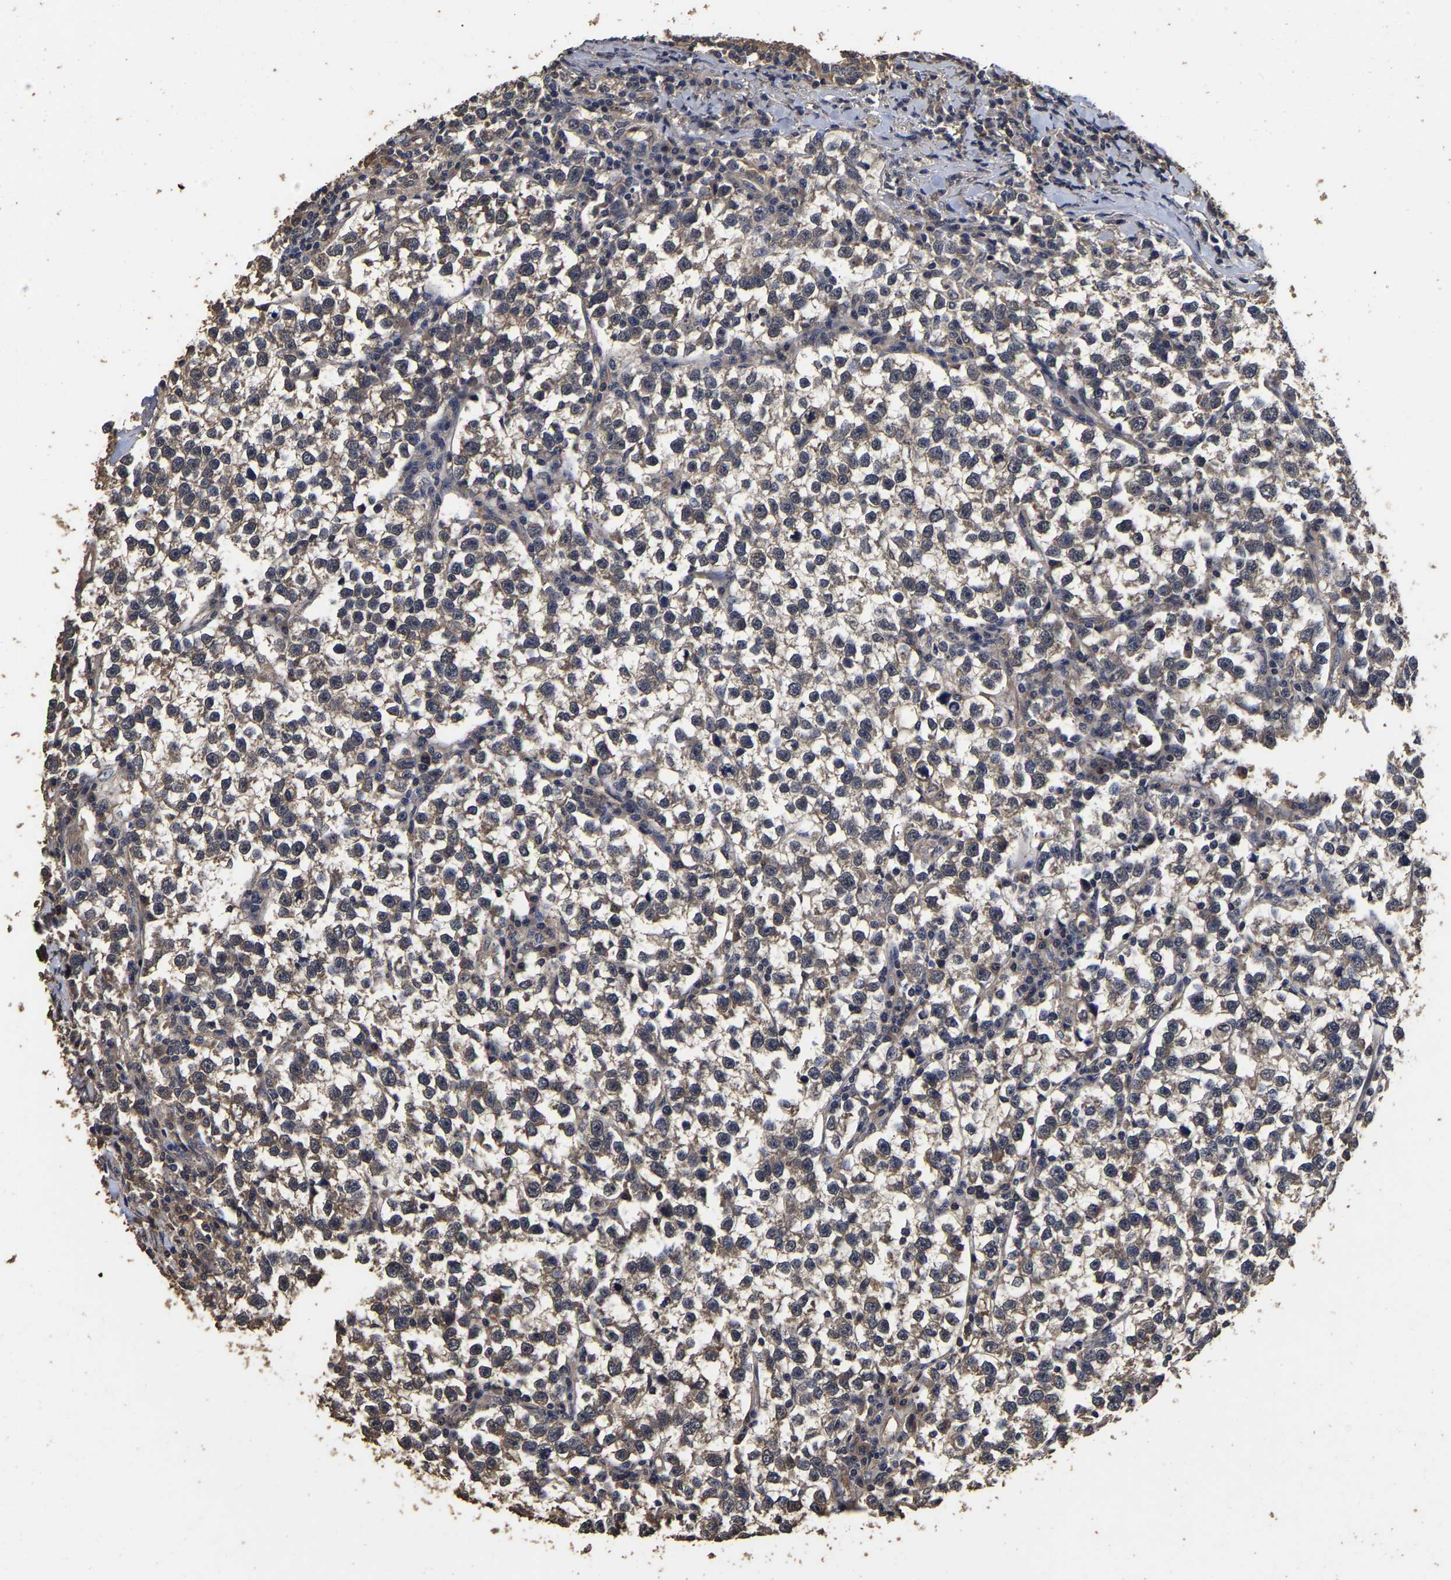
{"staining": {"intensity": "weak", "quantity": ">75%", "location": "cytoplasmic/membranous"}, "tissue": "testis cancer", "cell_type": "Tumor cells", "image_type": "cancer", "snomed": [{"axis": "morphology", "description": "Normal tissue, NOS"}, {"axis": "morphology", "description": "Seminoma, NOS"}, {"axis": "topography", "description": "Testis"}], "caption": "Immunohistochemical staining of human testis seminoma shows low levels of weak cytoplasmic/membranous protein staining in about >75% of tumor cells. Using DAB (3,3'-diaminobenzidine) (brown) and hematoxylin (blue) stains, captured at high magnification using brightfield microscopy.", "gene": "STK32C", "patient": {"sex": "male", "age": 43}}